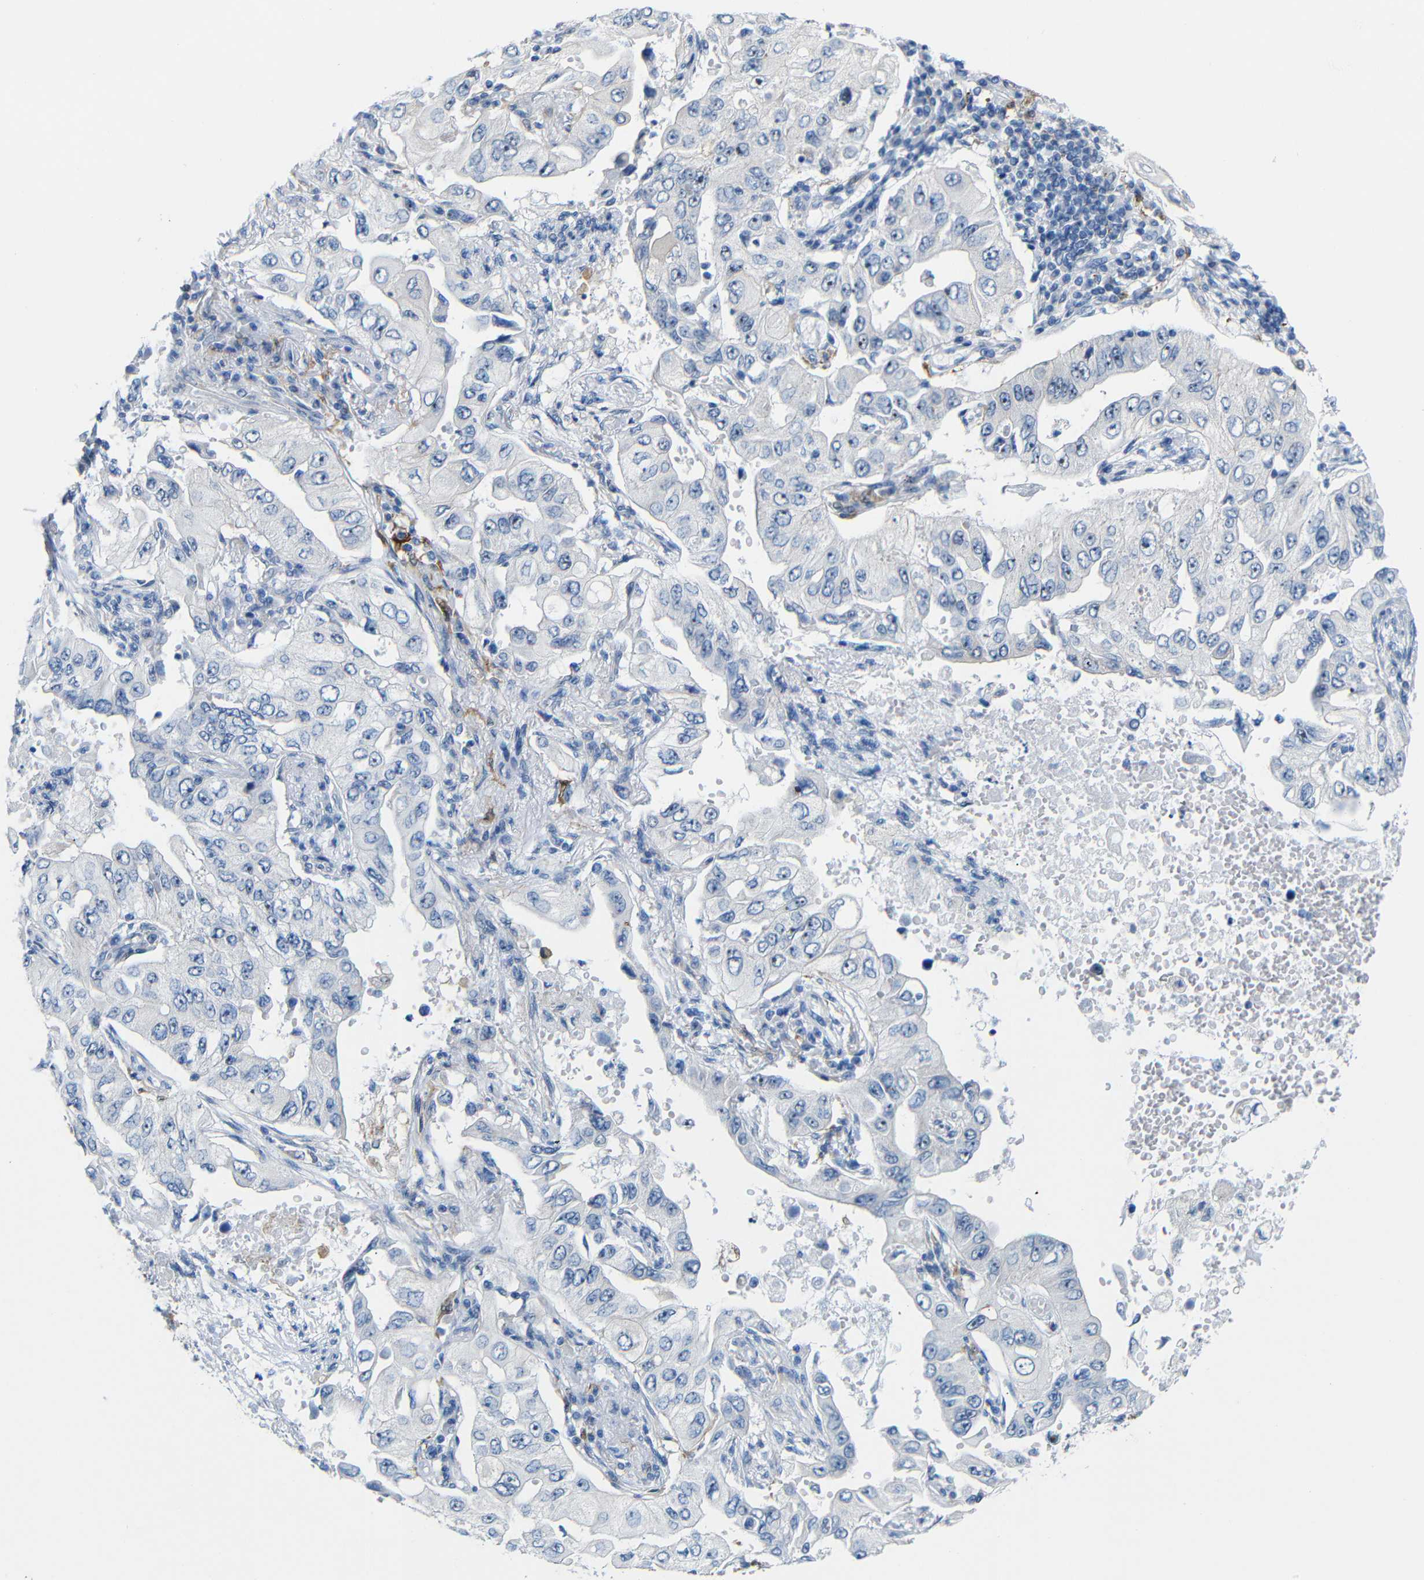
{"staining": {"intensity": "negative", "quantity": "none", "location": "none"}, "tissue": "lung cancer", "cell_type": "Tumor cells", "image_type": "cancer", "snomed": [{"axis": "morphology", "description": "Adenocarcinoma, NOS"}, {"axis": "topography", "description": "Lung"}], "caption": "Immunohistochemistry (IHC) of lung cancer displays no expression in tumor cells.", "gene": "C1orf210", "patient": {"sex": "male", "age": 84}}